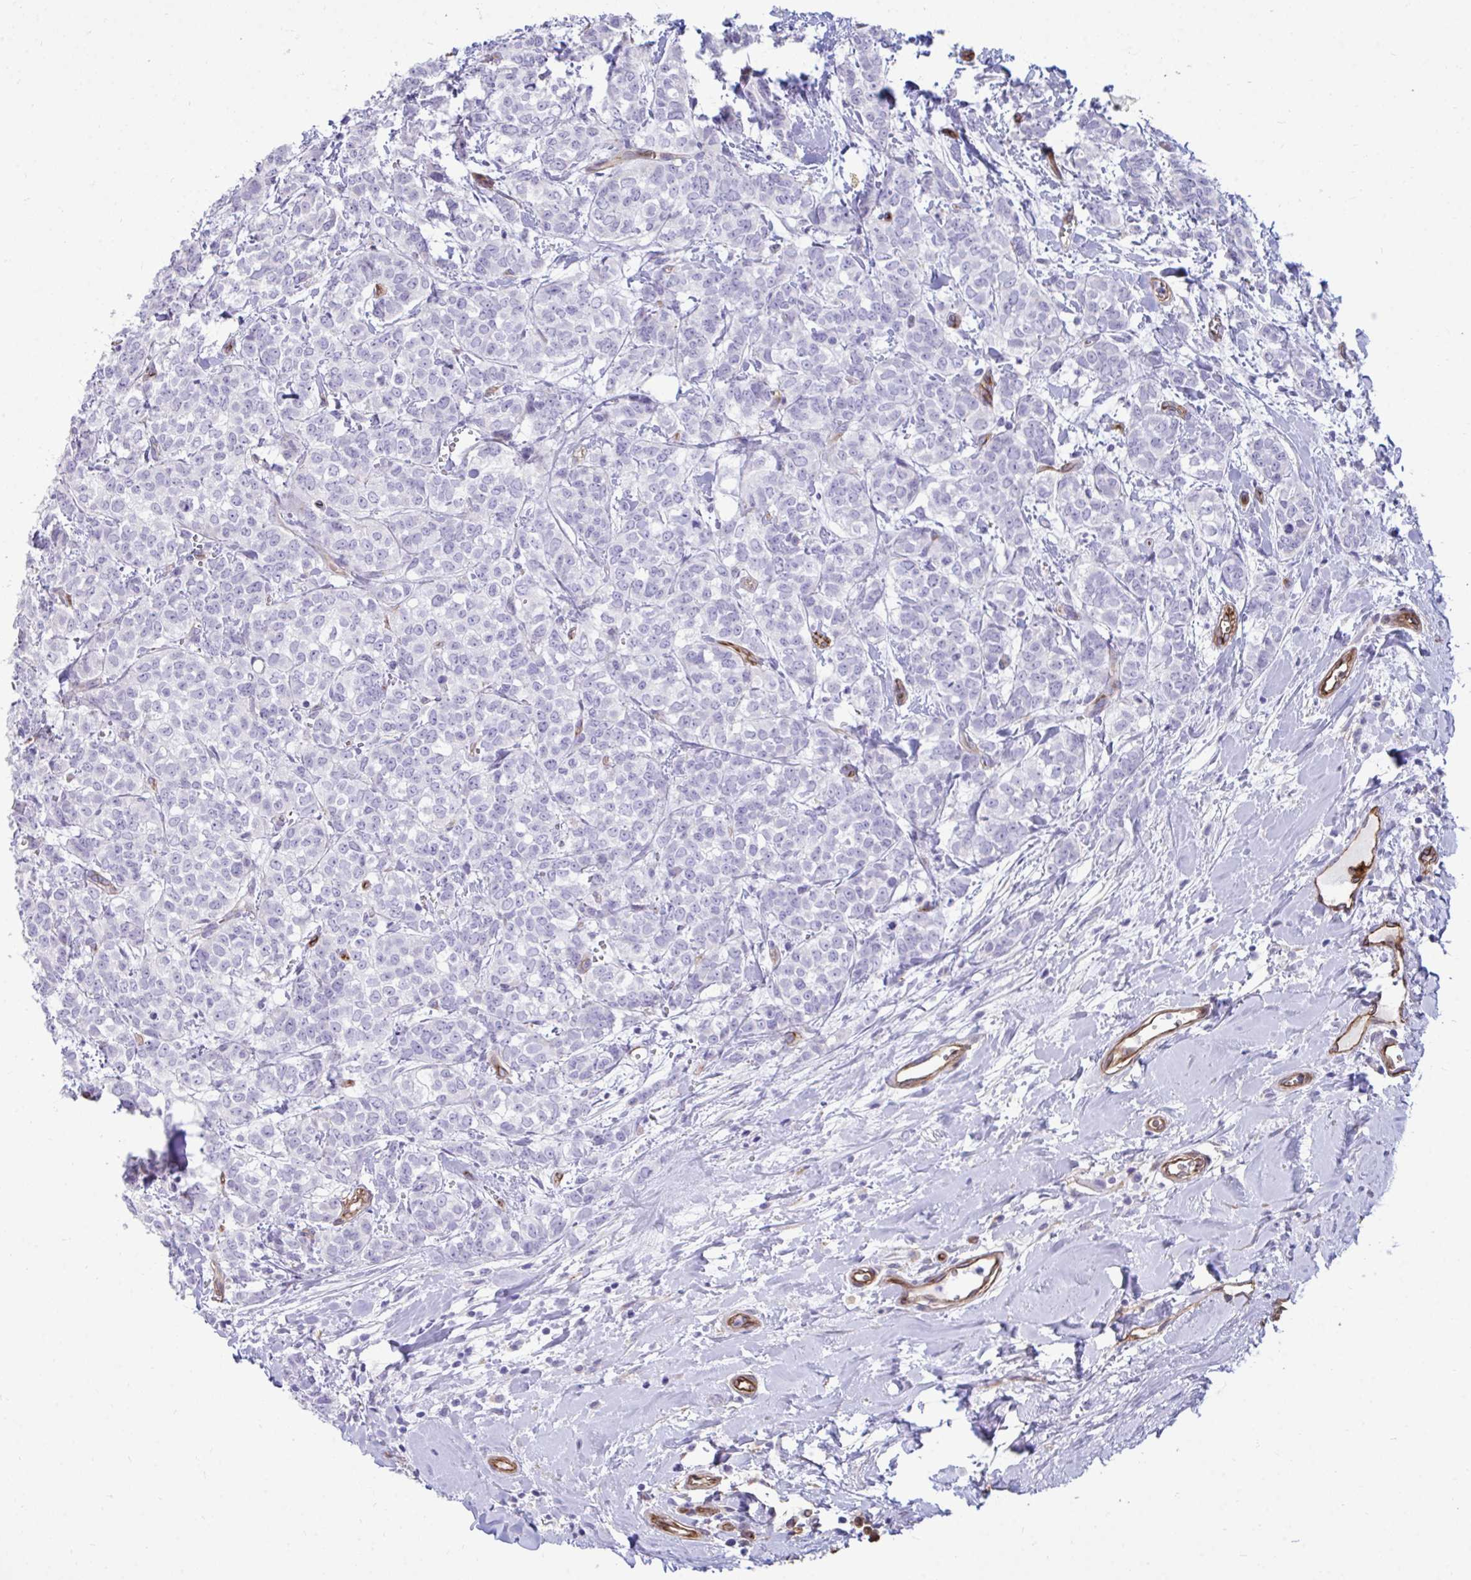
{"staining": {"intensity": "negative", "quantity": "none", "location": "none"}, "tissue": "breast cancer", "cell_type": "Tumor cells", "image_type": "cancer", "snomed": [{"axis": "morphology", "description": "Duct carcinoma"}, {"axis": "topography", "description": "Breast"}], "caption": "DAB (3,3'-diaminobenzidine) immunohistochemical staining of breast cancer shows no significant staining in tumor cells.", "gene": "UBL3", "patient": {"sex": "female", "age": 61}}